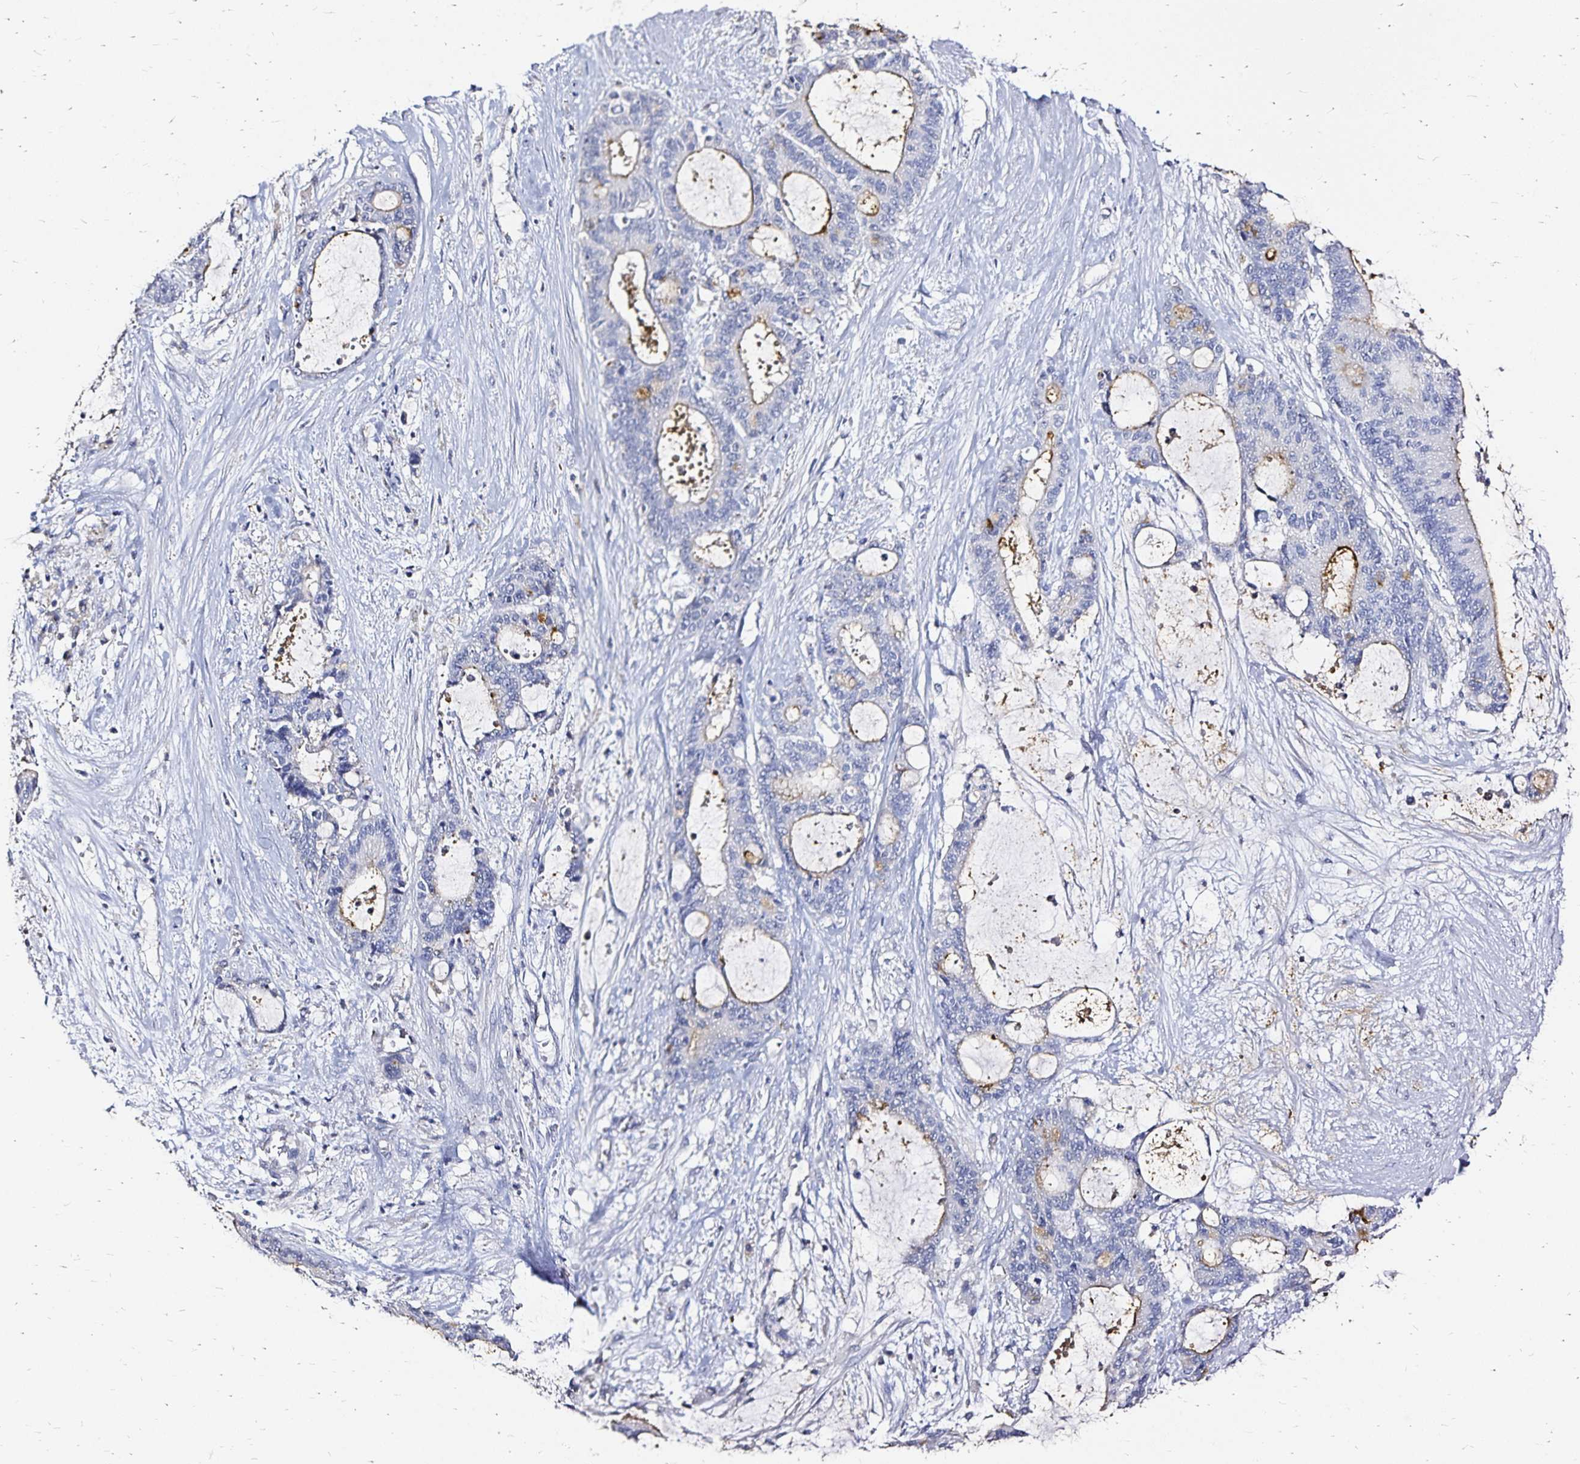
{"staining": {"intensity": "weak", "quantity": "<25%", "location": "cytoplasmic/membranous"}, "tissue": "liver cancer", "cell_type": "Tumor cells", "image_type": "cancer", "snomed": [{"axis": "morphology", "description": "Normal tissue, NOS"}, {"axis": "morphology", "description": "Cholangiocarcinoma"}, {"axis": "topography", "description": "Liver"}, {"axis": "topography", "description": "Peripheral nerve tissue"}], "caption": "This is an immunohistochemistry histopathology image of human liver cancer (cholangiocarcinoma). There is no expression in tumor cells.", "gene": "SLC5A1", "patient": {"sex": "female", "age": 73}}